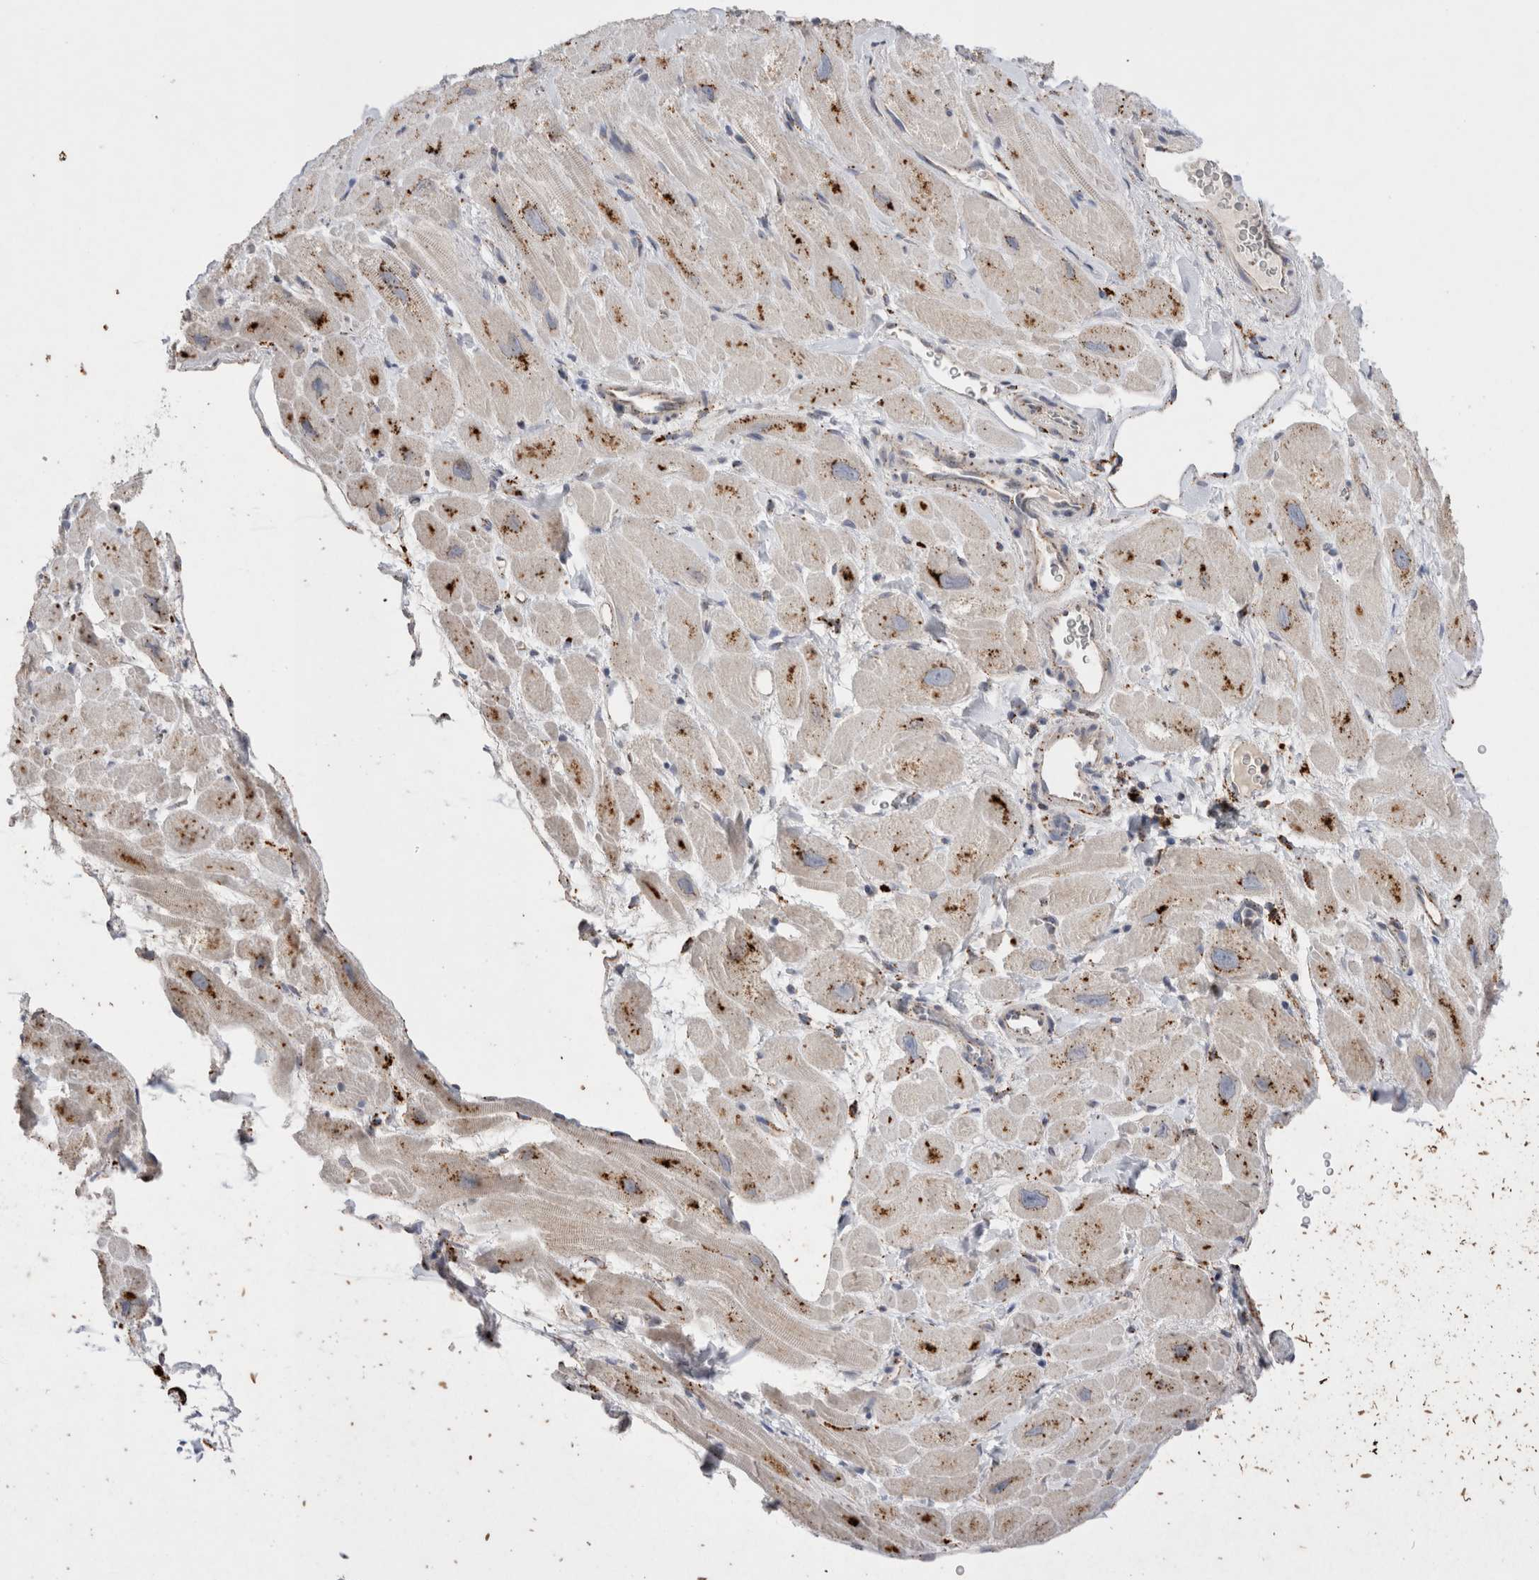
{"staining": {"intensity": "moderate", "quantity": "25%-75%", "location": "cytoplasmic/membranous"}, "tissue": "heart muscle", "cell_type": "Cardiomyocytes", "image_type": "normal", "snomed": [{"axis": "morphology", "description": "Normal tissue, NOS"}, {"axis": "topography", "description": "Heart"}], "caption": "High-power microscopy captured an IHC photomicrograph of benign heart muscle, revealing moderate cytoplasmic/membranous staining in approximately 25%-75% of cardiomyocytes.", "gene": "CTSA", "patient": {"sex": "male", "age": 49}}